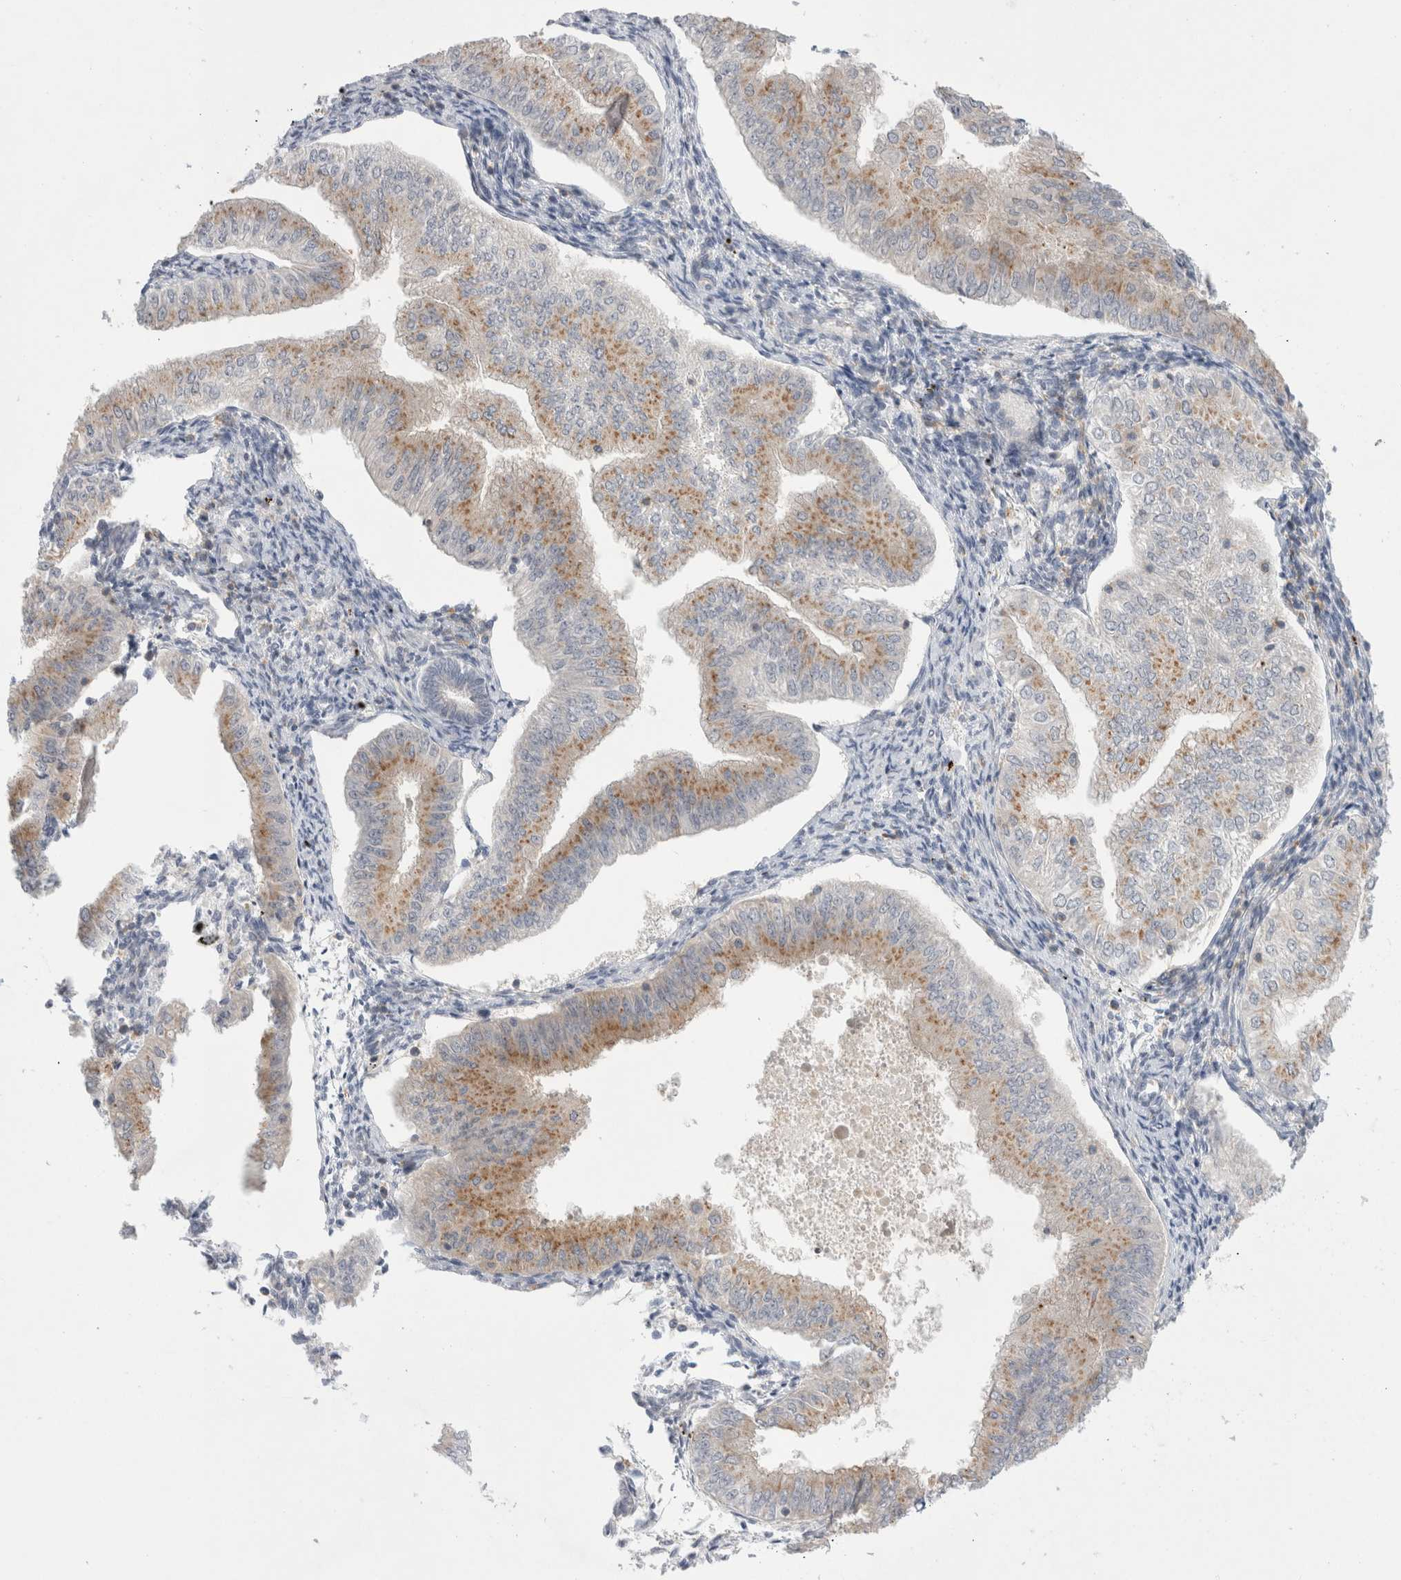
{"staining": {"intensity": "moderate", "quantity": ">75%", "location": "cytoplasmic/membranous"}, "tissue": "endometrial cancer", "cell_type": "Tumor cells", "image_type": "cancer", "snomed": [{"axis": "morphology", "description": "Normal tissue, NOS"}, {"axis": "morphology", "description": "Adenocarcinoma, NOS"}, {"axis": "topography", "description": "Endometrium"}], "caption": "This histopathology image shows endometrial cancer stained with immunohistochemistry (IHC) to label a protein in brown. The cytoplasmic/membranous of tumor cells show moderate positivity for the protein. Nuclei are counter-stained blue.", "gene": "CERS5", "patient": {"sex": "female", "age": 53}}